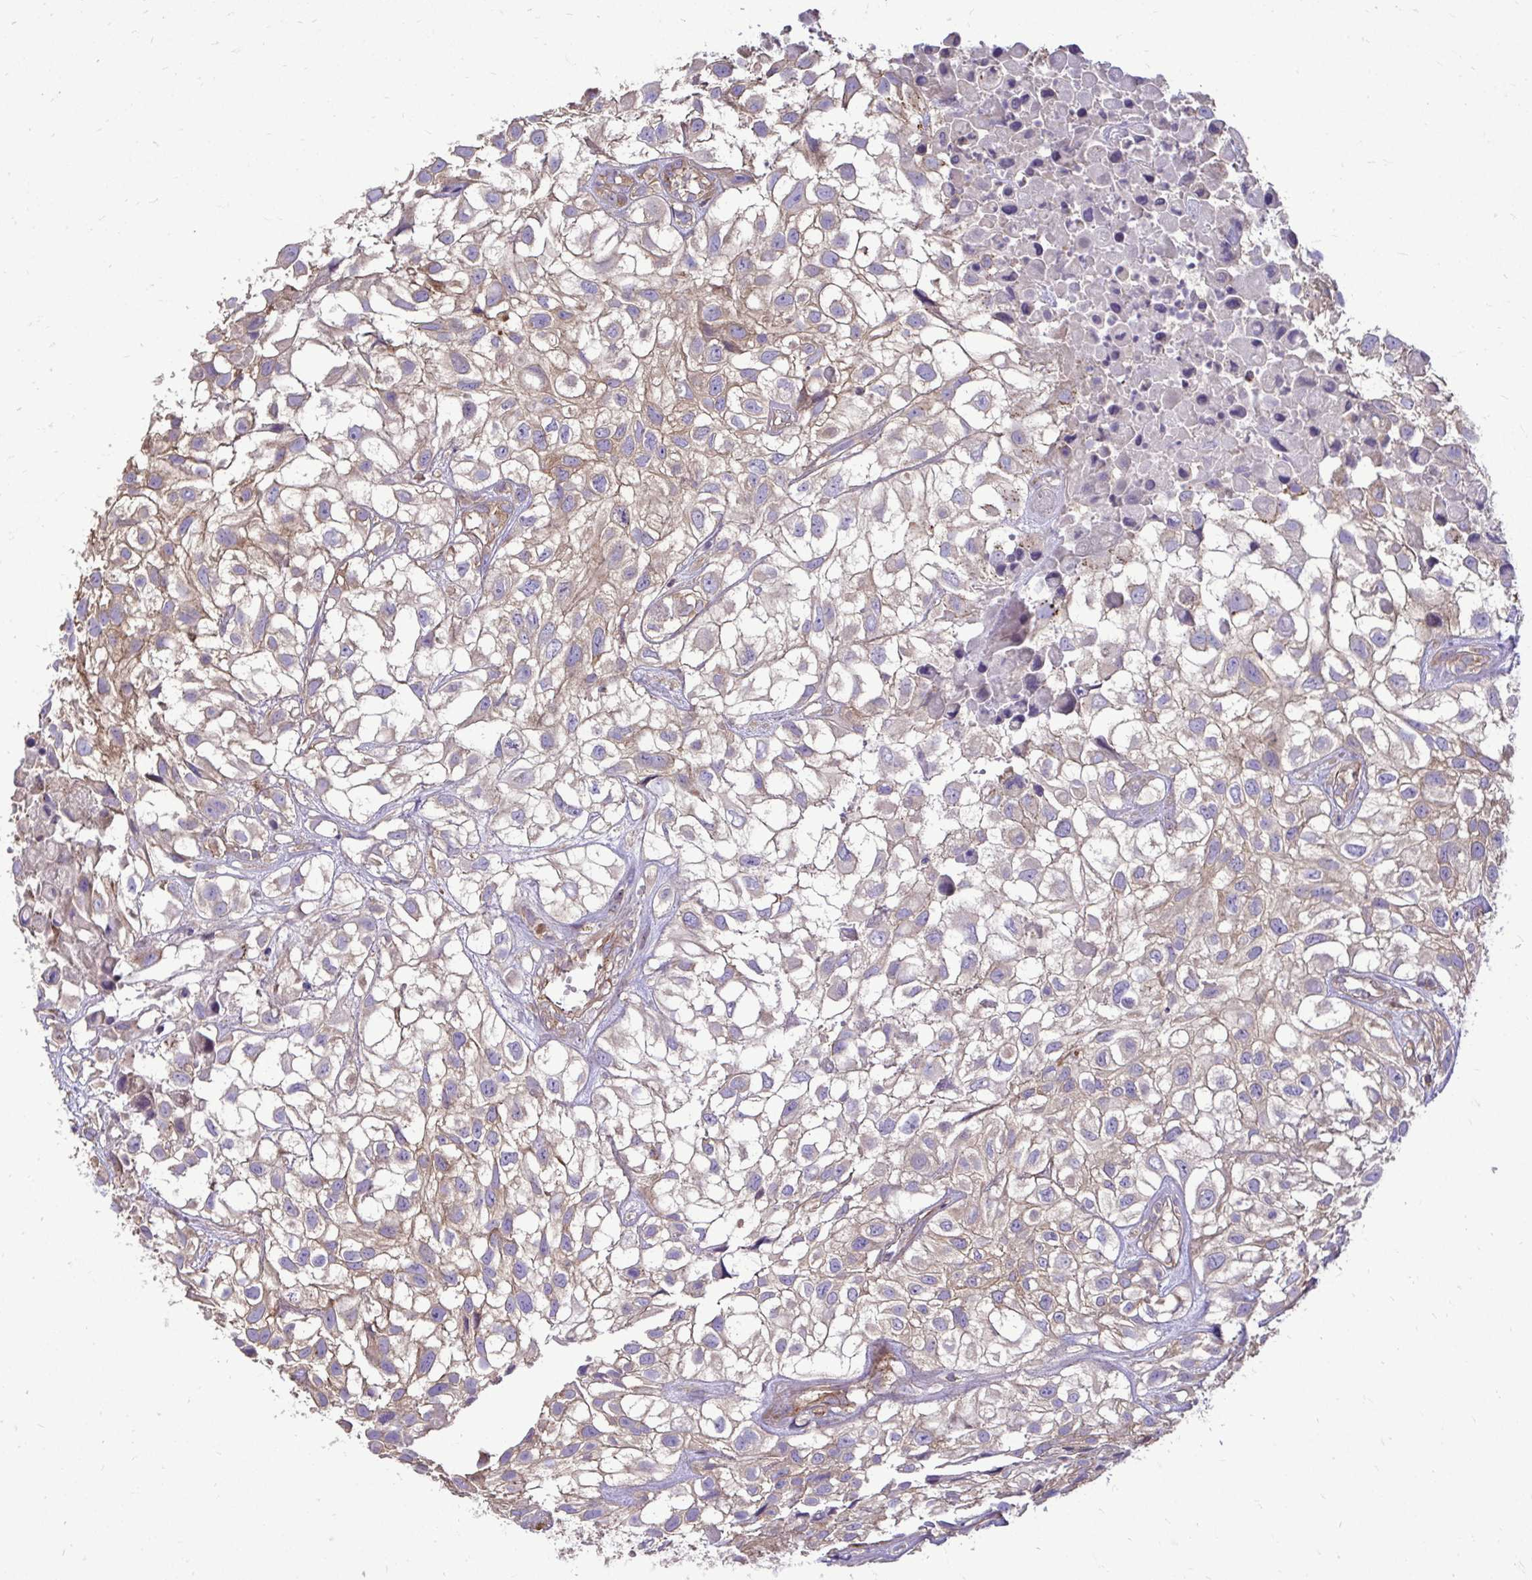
{"staining": {"intensity": "weak", "quantity": "25%-75%", "location": "cytoplasmic/membranous"}, "tissue": "urothelial cancer", "cell_type": "Tumor cells", "image_type": "cancer", "snomed": [{"axis": "morphology", "description": "Urothelial carcinoma, High grade"}, {"axis": "topography", "description": "Urinary bladder"}], "caption": "High-magnification brightfield microscopy of urothelial carcinoma (high-grade) stained with DAB (3,3'-diaminobenzidine) (brown) and counterstained with hematoxylin (blue). tumor cells exhibit weak cytoplasmic/membranous staining is identified in about25%-75% of cells. (DAB (3,3'-diaminobenzidine) IHC with brightfield microscopy, high magnification).", "gene": "FMR1", "patient": {"sex": "male", "age": 56}}